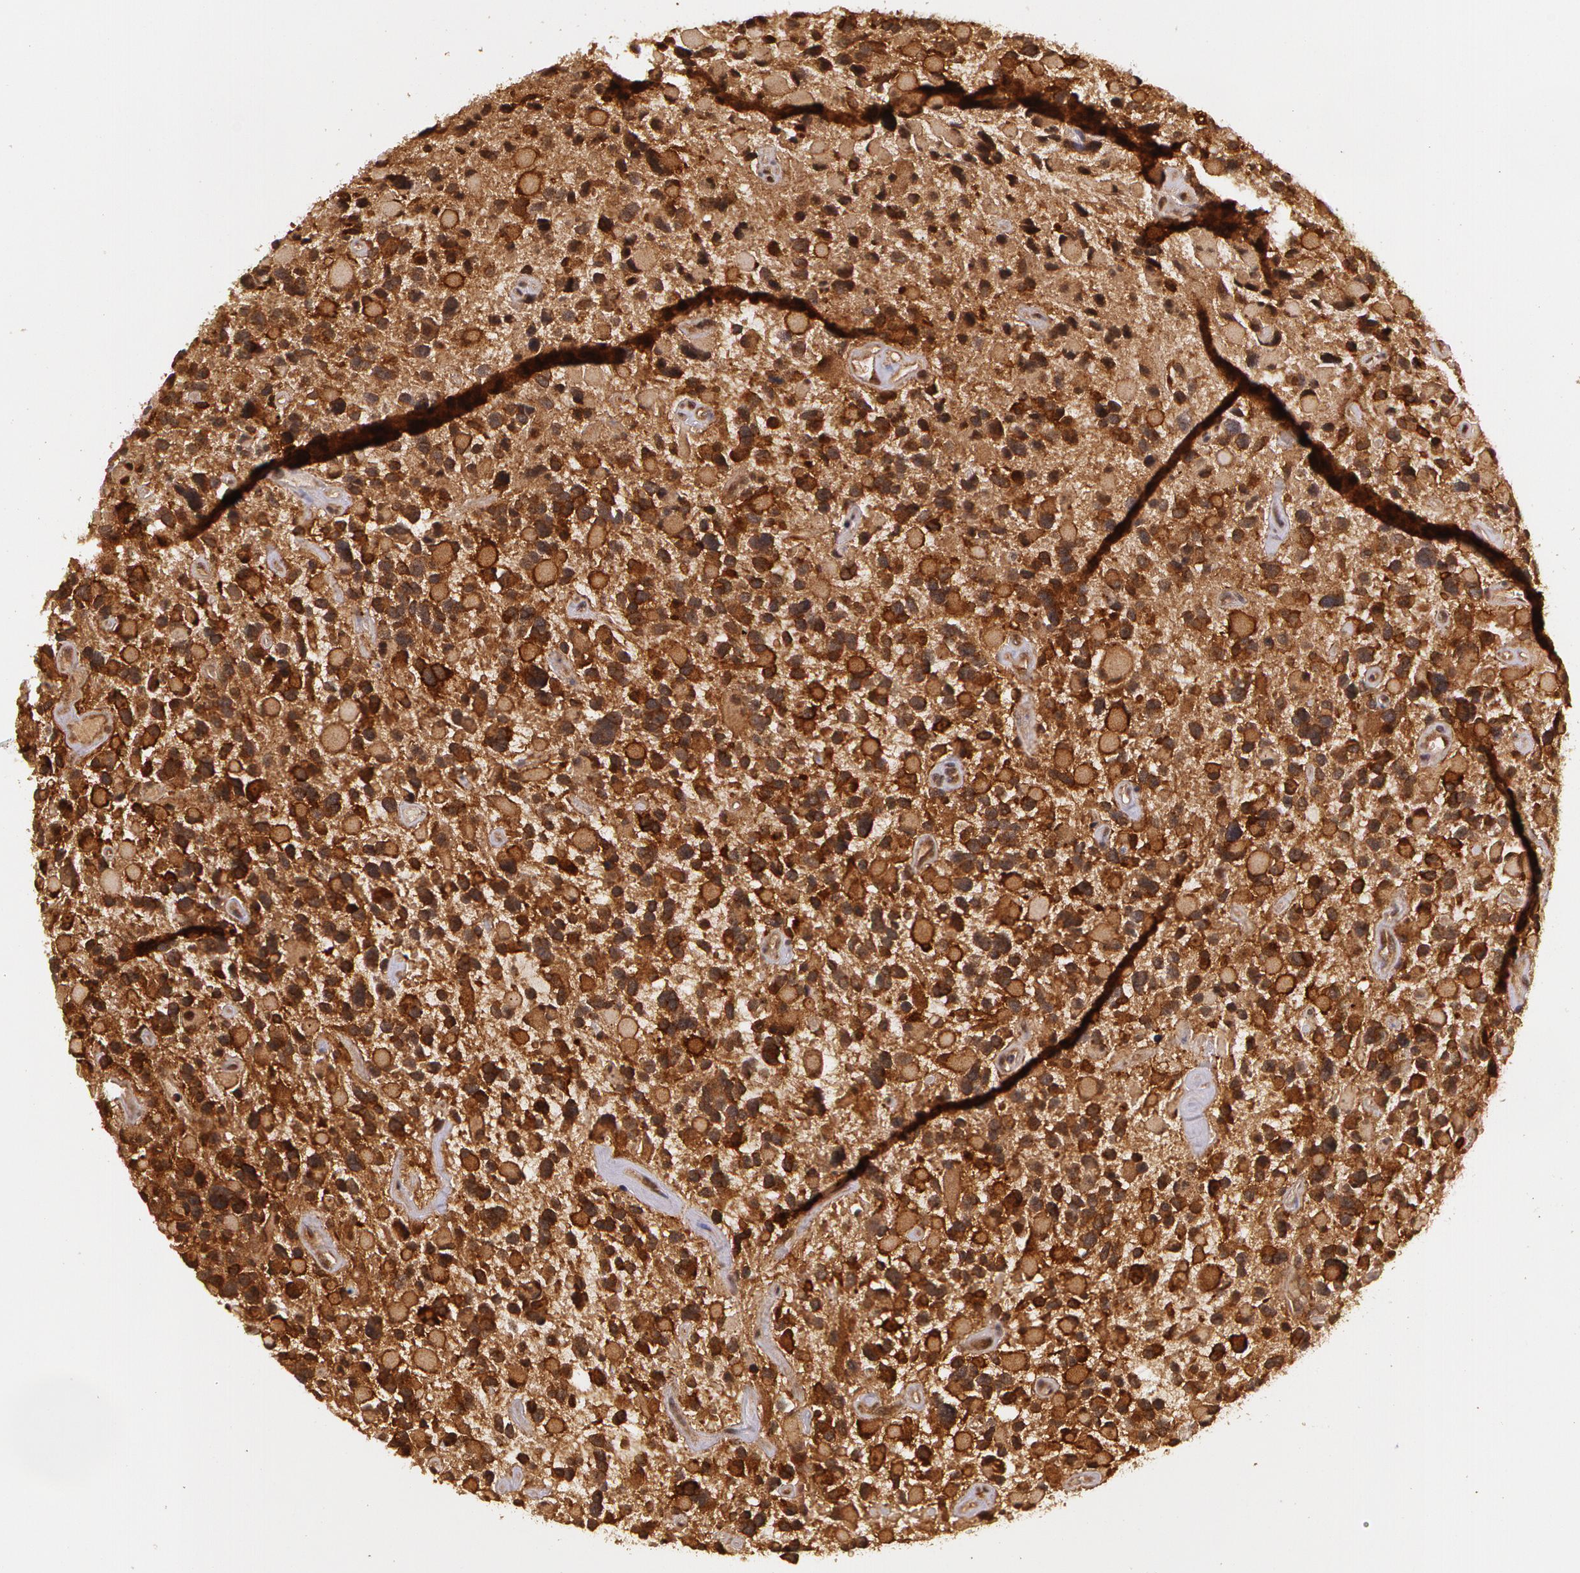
{"staining": {"intensity": "strong", "quantity": ">75%", "location": "cytoplasmic/membranous"}, "tissue": "glioma", "cell_type": "Tumor cells", "image_type": "cancer", "snomed": [{"axis": "morphology", "description": "Glioma, malignant, High grade"}, {"axis": "topography", "description": "Brain"}], "caption": "A photomicrograph of malignant high-grade glioma stained for a protein demonstrates strong cytoplasmic/membranous brown staining in tumor cells.", "gene": "ASCC2", "patient": {"sex": "female", "age": 37}}